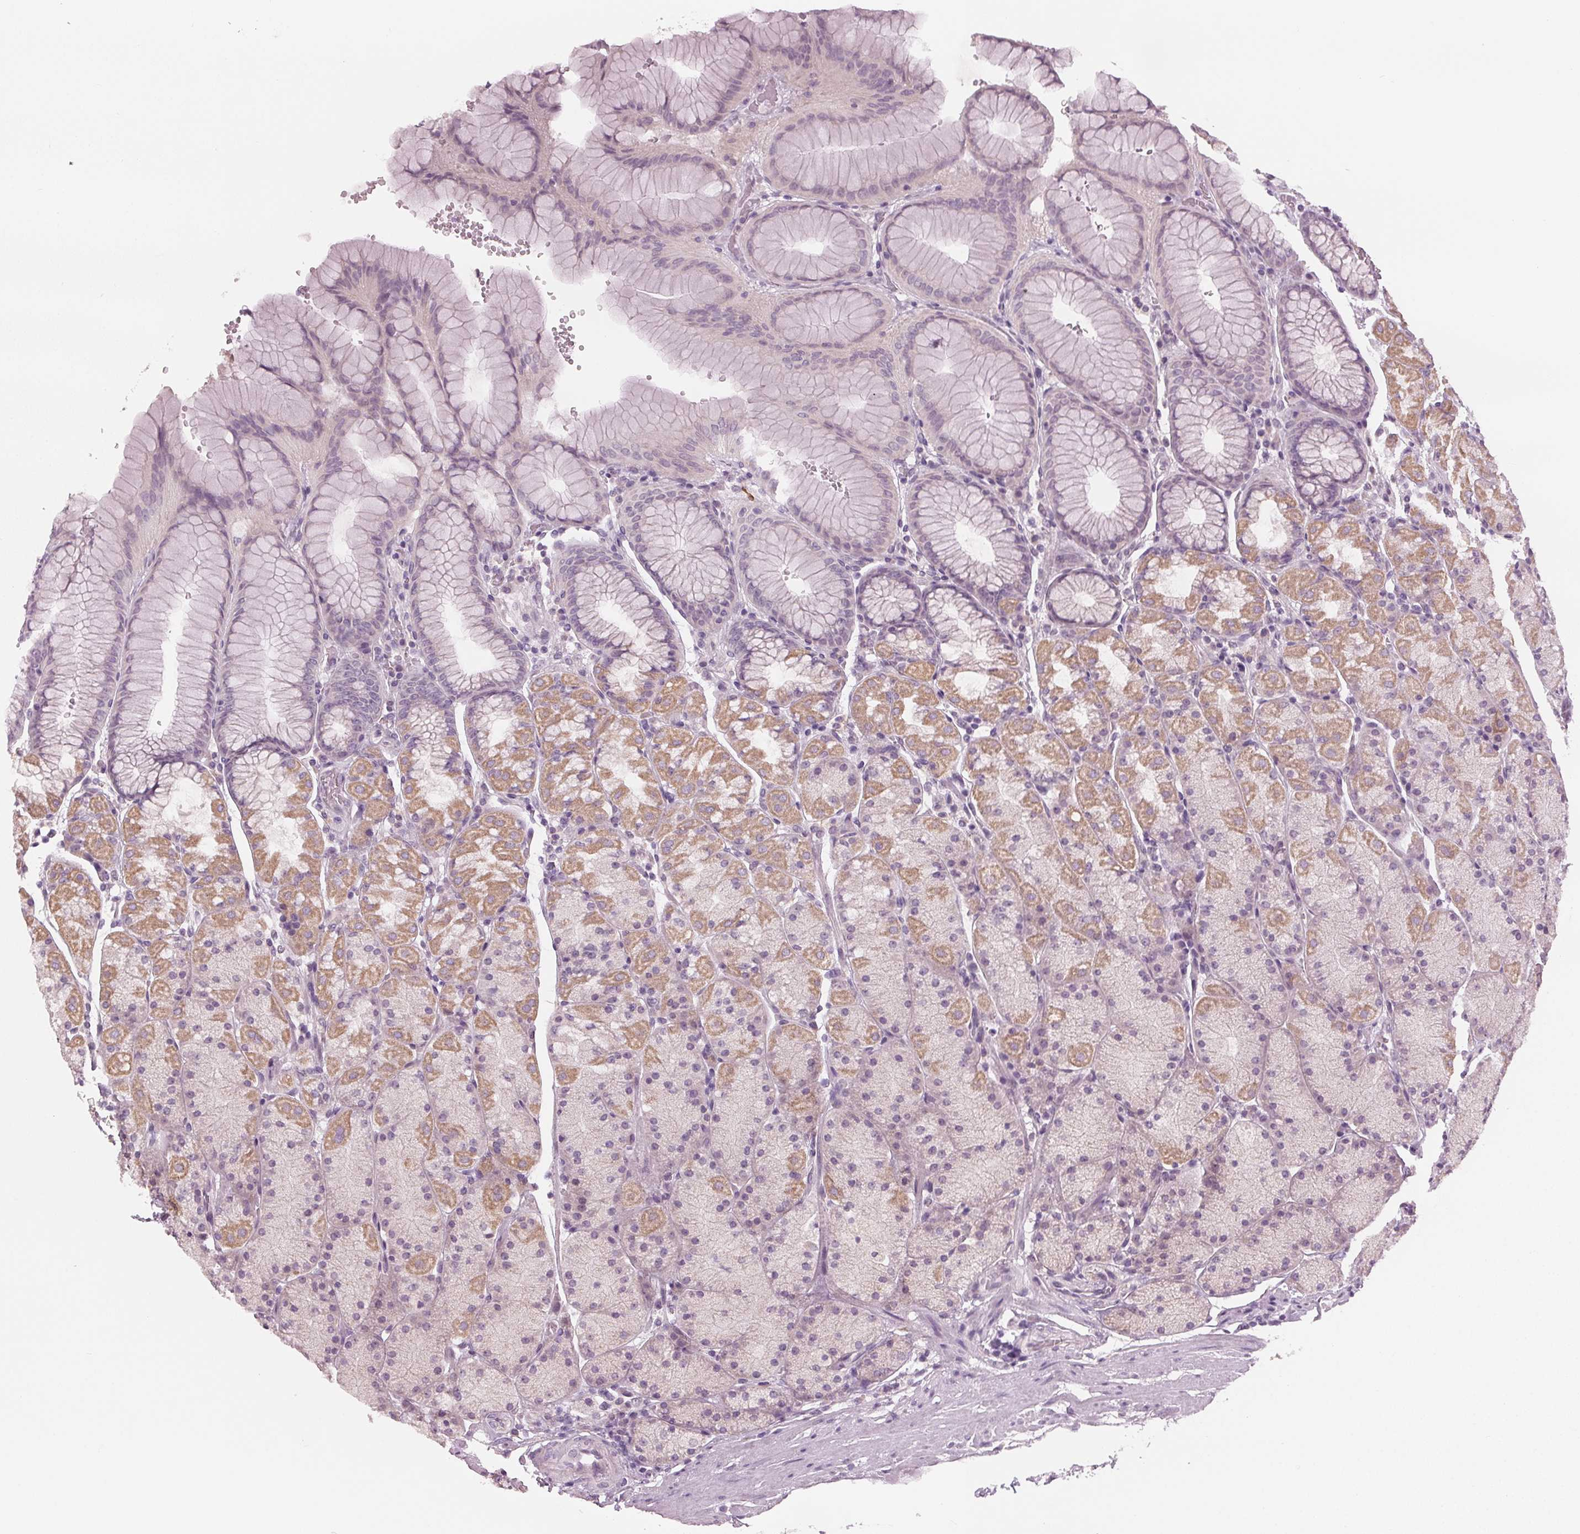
{"staining": {"intensity": "moderate", "quantity": "<25%", "location": "cytoplasmic/membranous"}, "tissue": "stomach", "cell_type": "Glandular cells", "image_type": "normal", "snomed": [{"axis": "morphology", "description": "Normal tissue, NOS"}, {"axis": "topography", "description": "Stomach, upper"}, {"axis": "topography", "description": "Stomach"}], "caption": "Moderate cytoplasmic/membranous protein staining is seen in approximately <25% of glandular cells in stomach.", "gene": "PRAP1", "patient": {"sex": "male", "age": 76}}